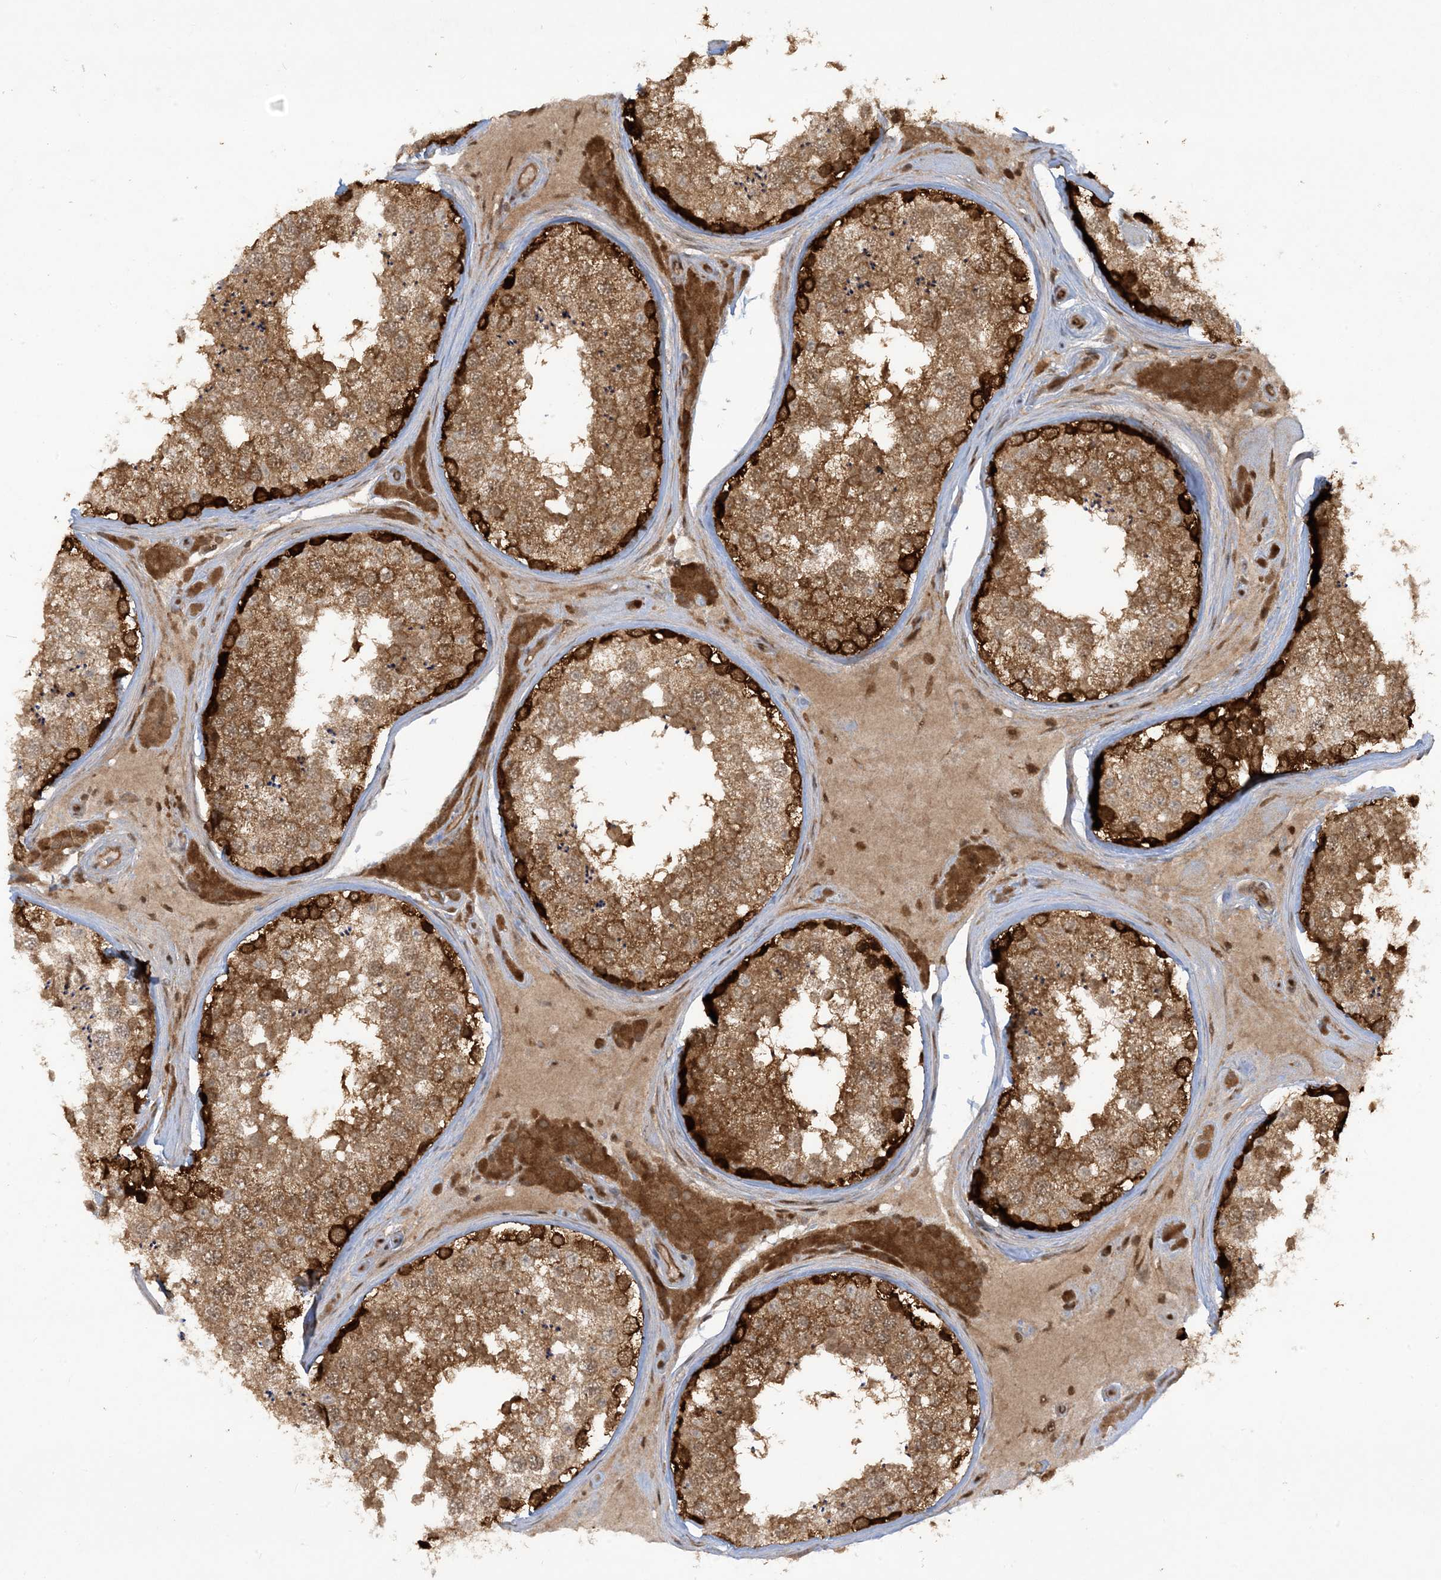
{"staining": {"intensity": "strong", "quantity": ">75%", "location": "cytoplasmic/membranous"}, "tissue": "testis", "cell_type": "Cells in seminiferous ducts", "image_type": "normal", "snomed": [{"axis": "morphology", "description": "Normal tissue, NOS"}, {"axis": "topography", "description": "Testis"}], "caption": "Testis stained for a protein displays strong cytoplasmic/membranous positivity in cells in seminiferous ducts. Using DAB (3,3'-diaminobenzidine) (brown) and hematoxylin (blue) stains, captured at high magnification using brightfield microscopy.", "gene": "CERT1", "patient": {"sex": "male", "age": 46}}